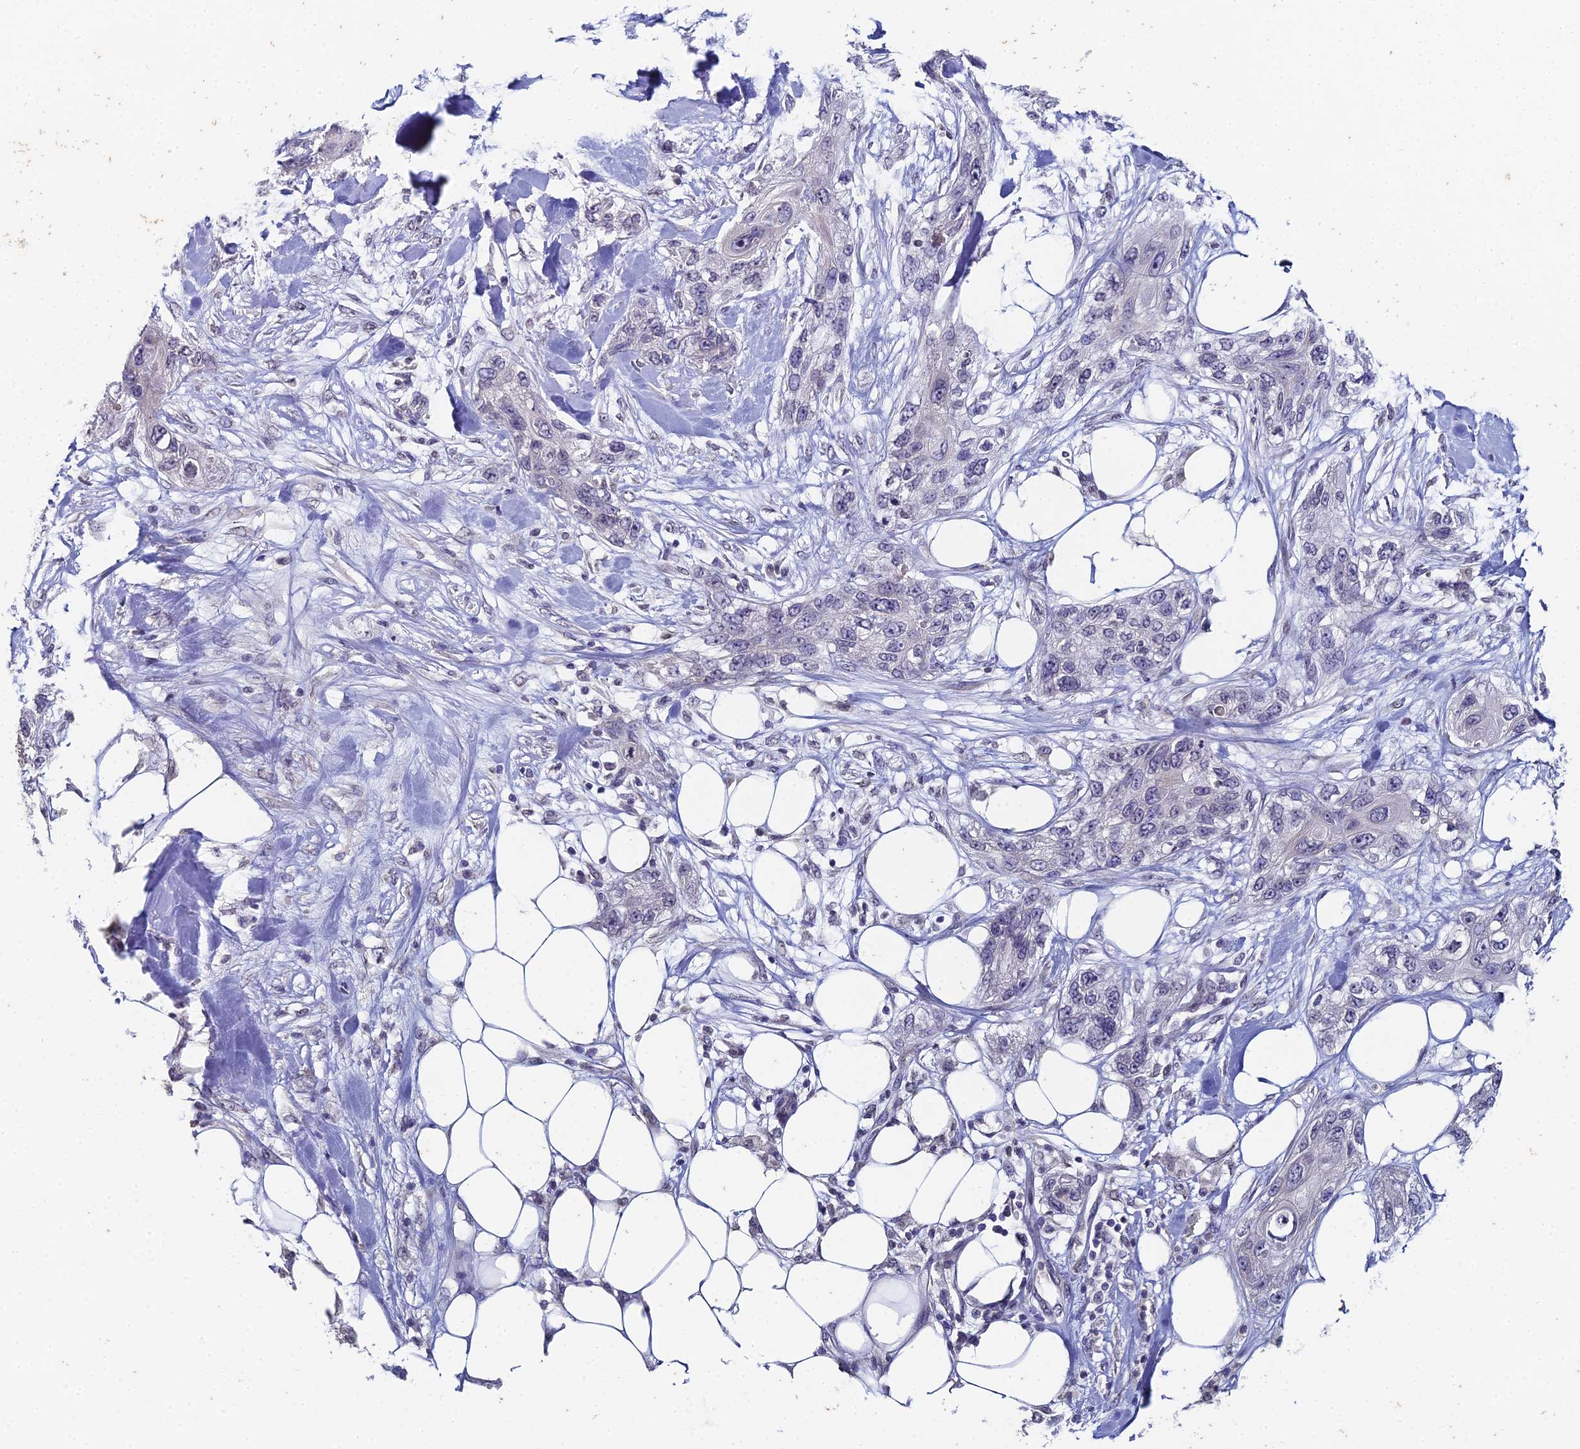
{"staining": {"intensity": "negative", "quantity": "none", "location": "none"}, "tissue": "skin cancer", "cell_type": "Tumor cells", "image_type": "cancer", "snomed": [{"axis": "morphology", "description": "Normal tissue, NOS"}, {"axis": "morphology", "description": "Squamous cell carcinoma, NOS"}, {"axis": "topography", "description": "Skin"}], "caption": "High power microscopy photomicrograph of an immunohistochemistry (IHC) image of skin cancer, revealing no significant positivity in tumor cells. (DAB (3,3'-diaminobenzidine) IHC, high magnification).", "gene": "PRR22", "patient": {"sex": "male", "age": 72}}